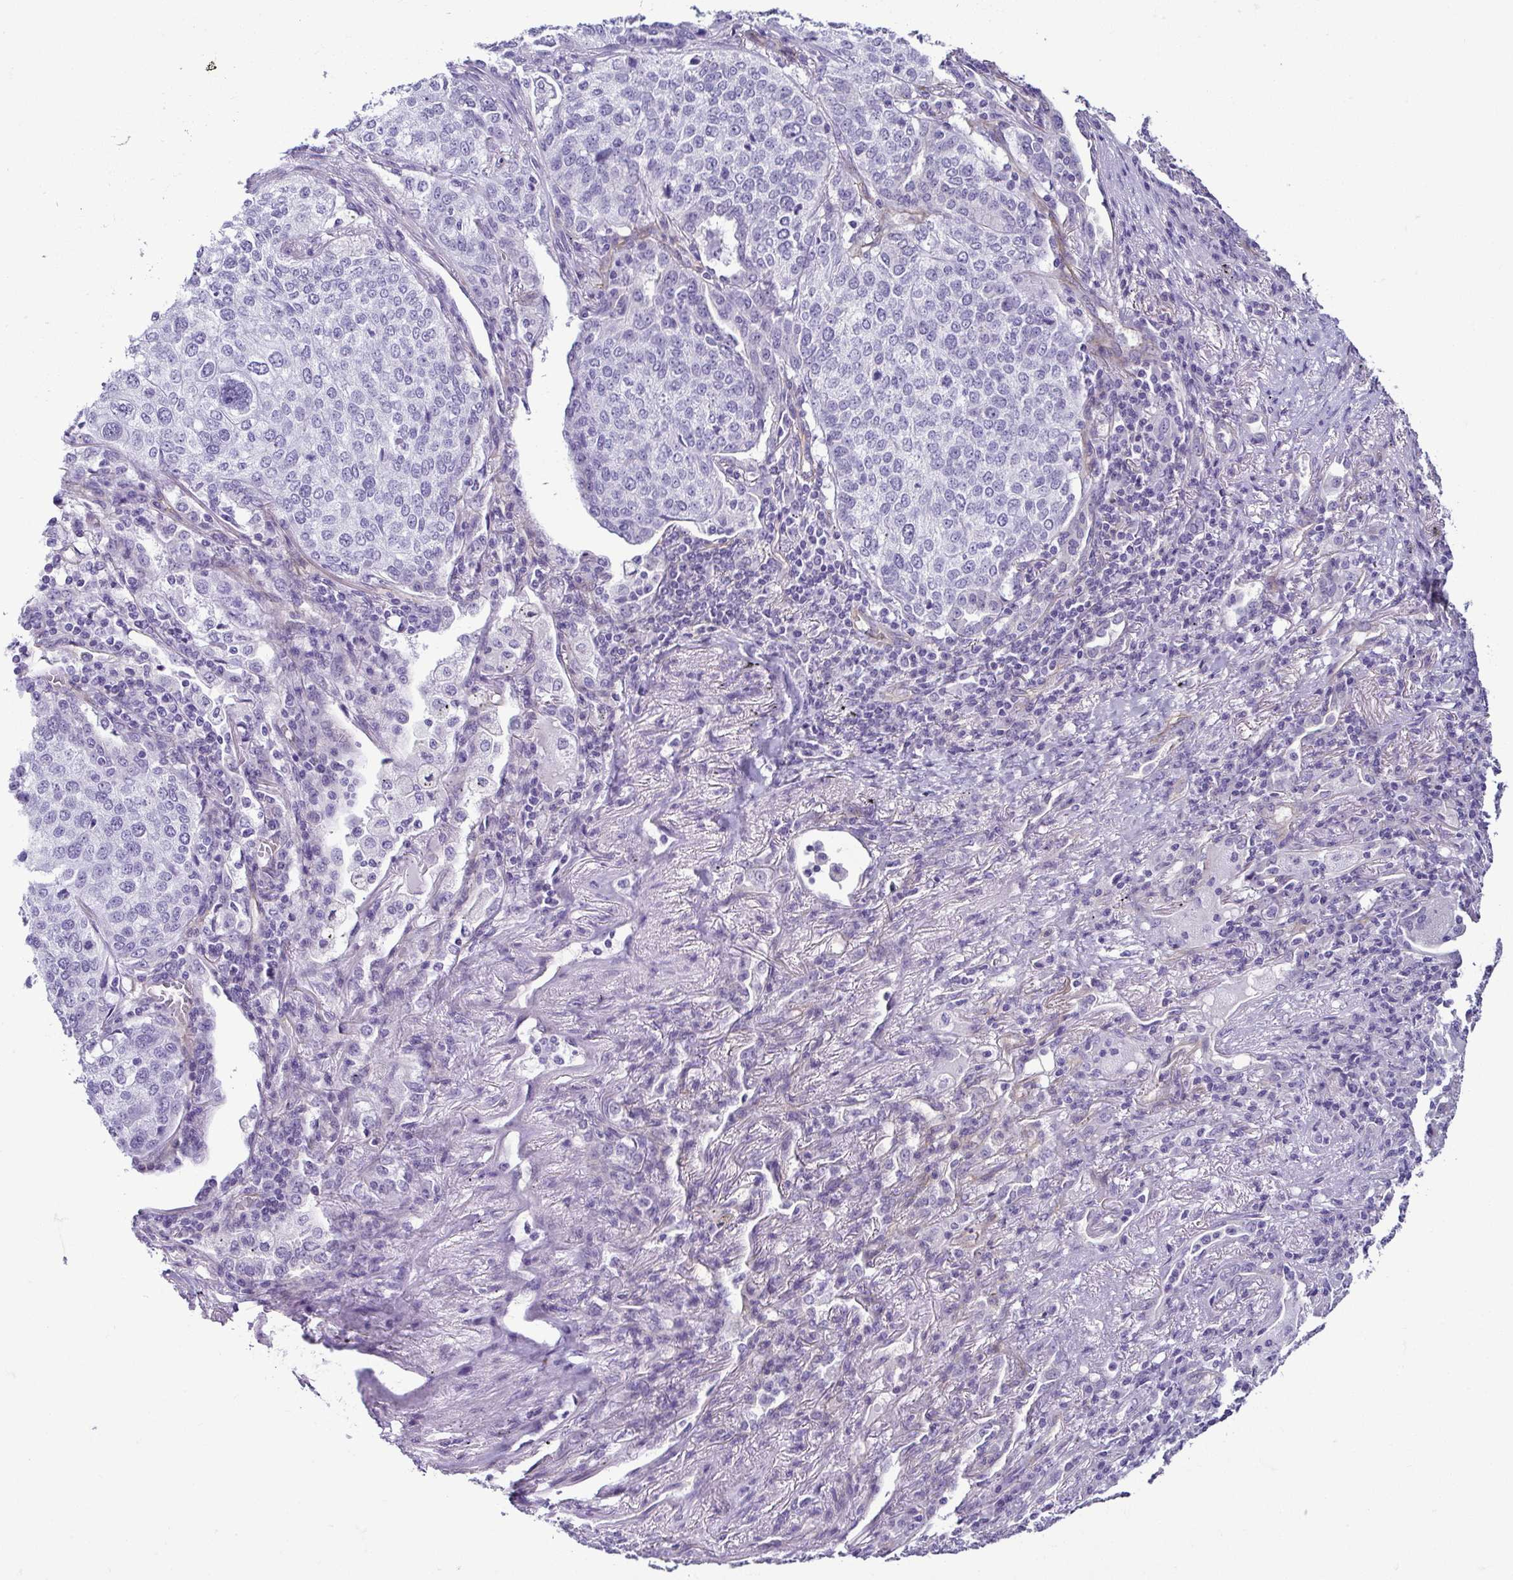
{"staining": {"intensity": "negative", "quantity": "none", "location": "none"}, "tissue": "lung cancer", "cell_type": "Tumor cells", "image_type": "cancer", "snomed": [{"axis": "morphology", "description": "Squamous cell carcinoma, NOS"}, {"axis": "topography", "description": "Lung"}], "caption": "High power microscopy image of an IHC micrograph of squamous cell carcinoma (lung), revealing no significant expression in tumor cells. (DAB IHC with hematoxylin counter stain).", "gene": "CASP14", "patient": {"sex": "male", "age": 63}}